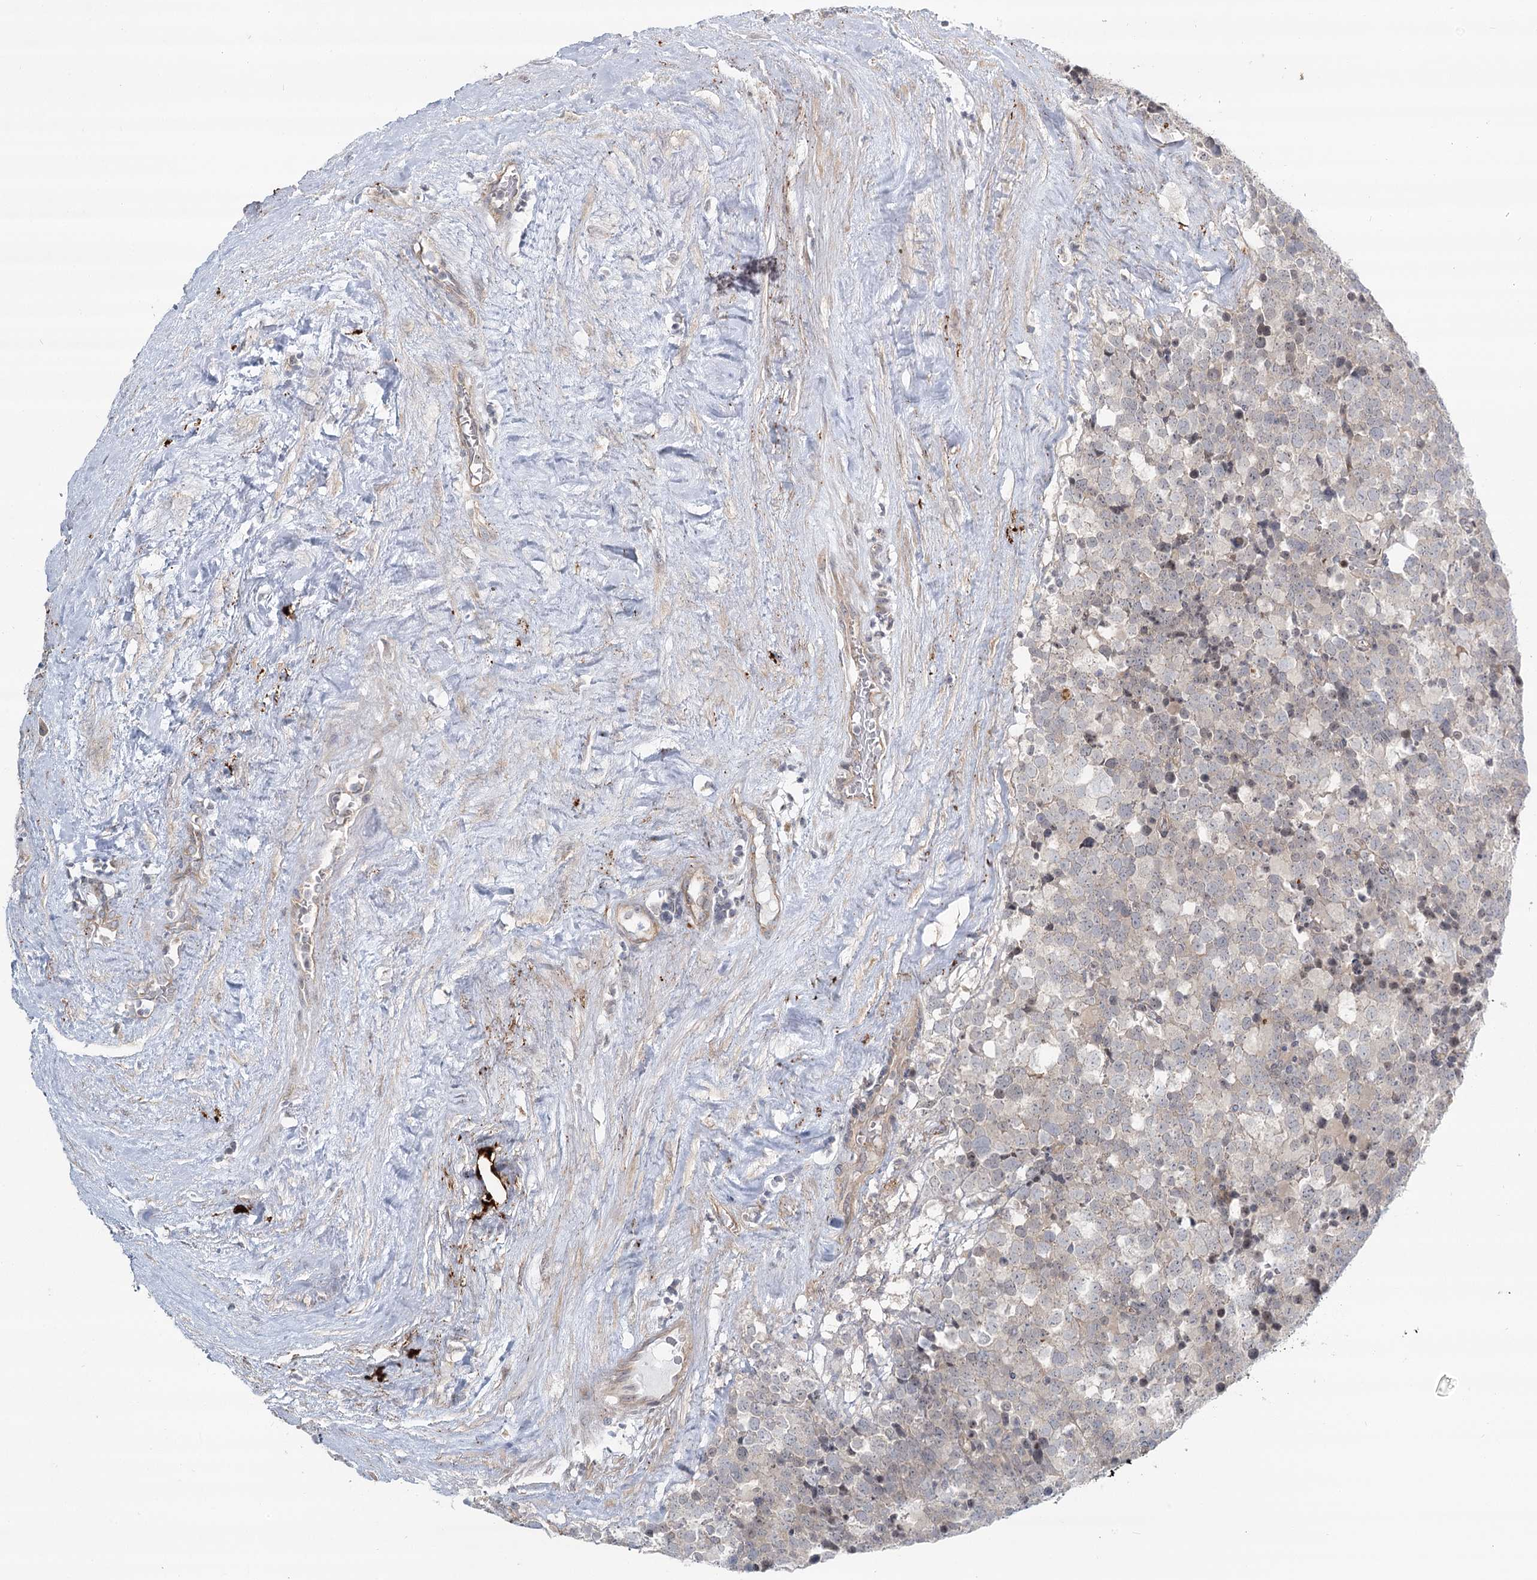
{"staining": {"intensity": "negative", "quantity": "none", "location": "none"}, "tissue": "testis cancer", "cell_type": "Tumor cells", "image_type": "cancer", "snomed": [{"axis": "morphology", "description": "Seminoma, NOS"}, {"axis": "topography", "description": "Testis"}], "caption": "Tumor cells are negative for protein expression in human seminoma (testis).", "gene": "SPINK13", "patient": {"sex": "male", "age": 71}}